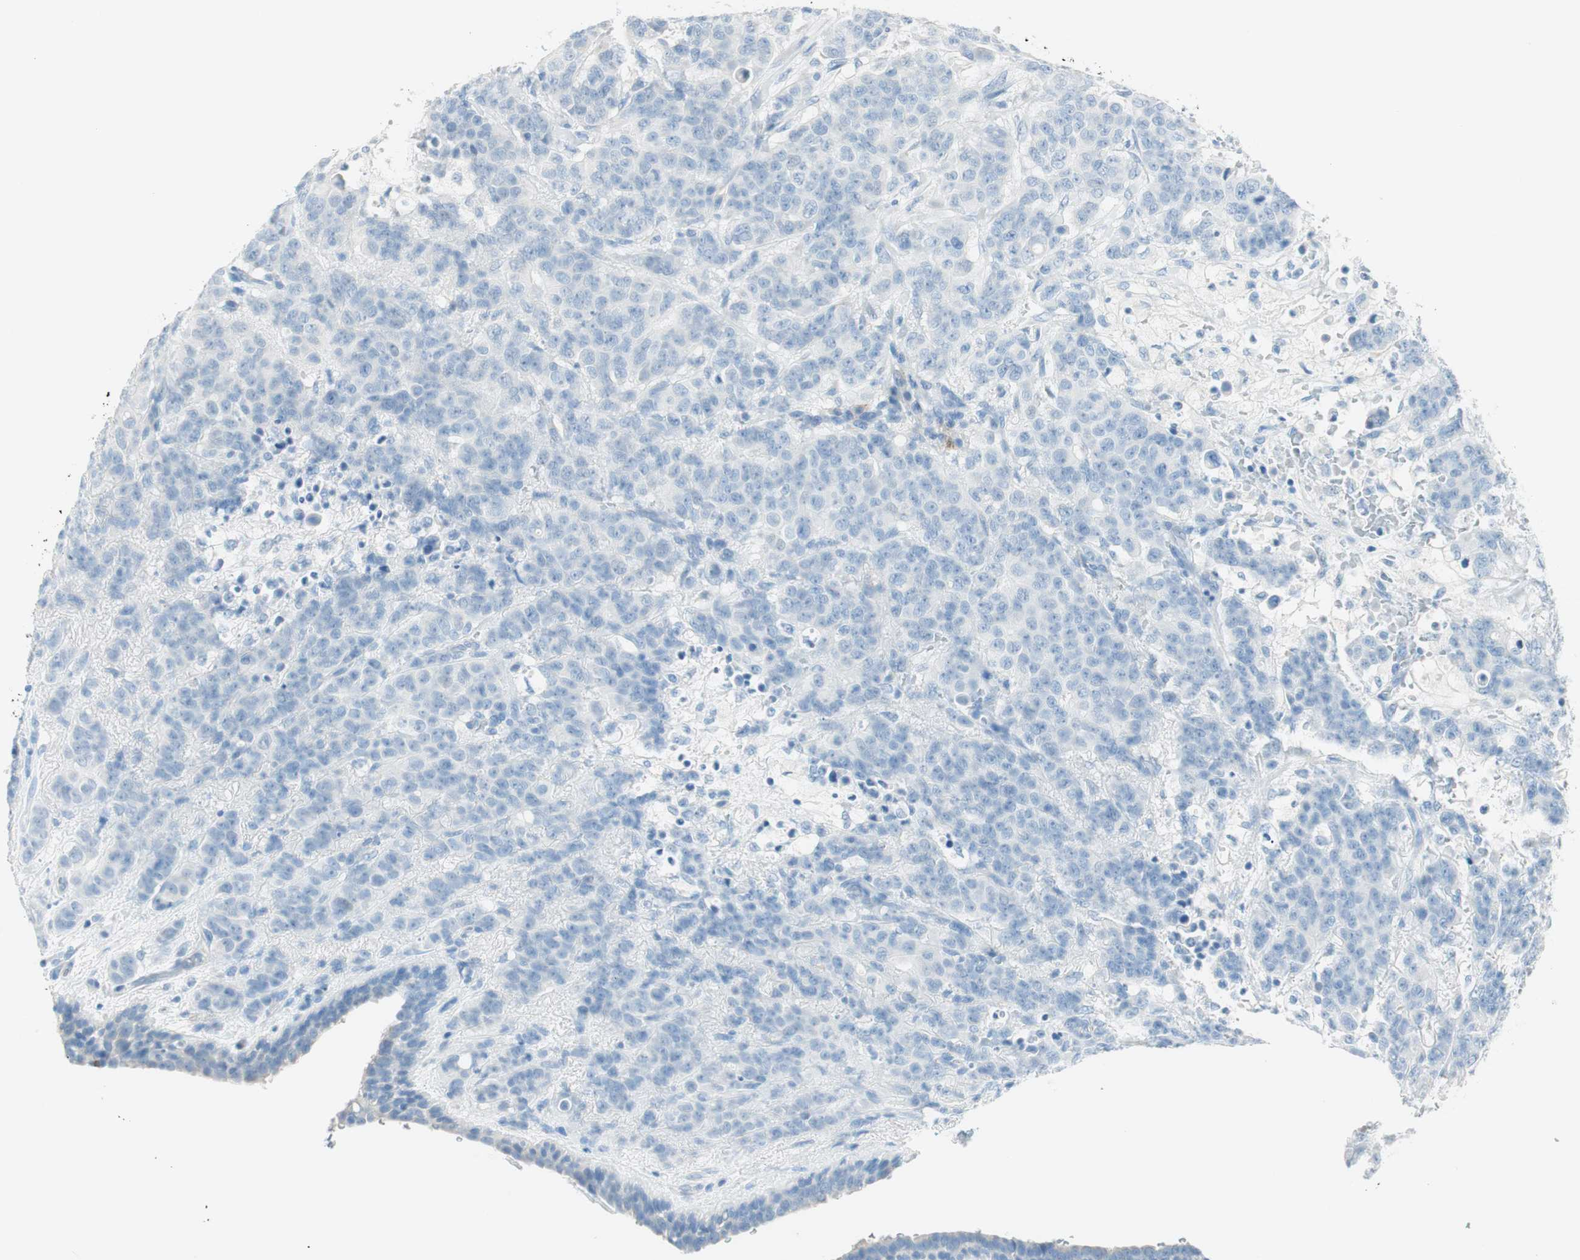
{"staining": {"intensity": "negative", "quantity": "none", "location": "none"}, "tissue": "breast cancer", "cell_type": "Tumor cells", "image_type": "cancer", "snomed": [{"axis": "morphology", "description": "Duct carcinoma"}, {"axis": "topography", "description": "Breast"}], "caption": "There is no significant positivity in tumor cells of breast infiltrating ductal carcinoma.", "gene": "TNFRSF13C", "patient": {"sex": "female", "age": 40}}